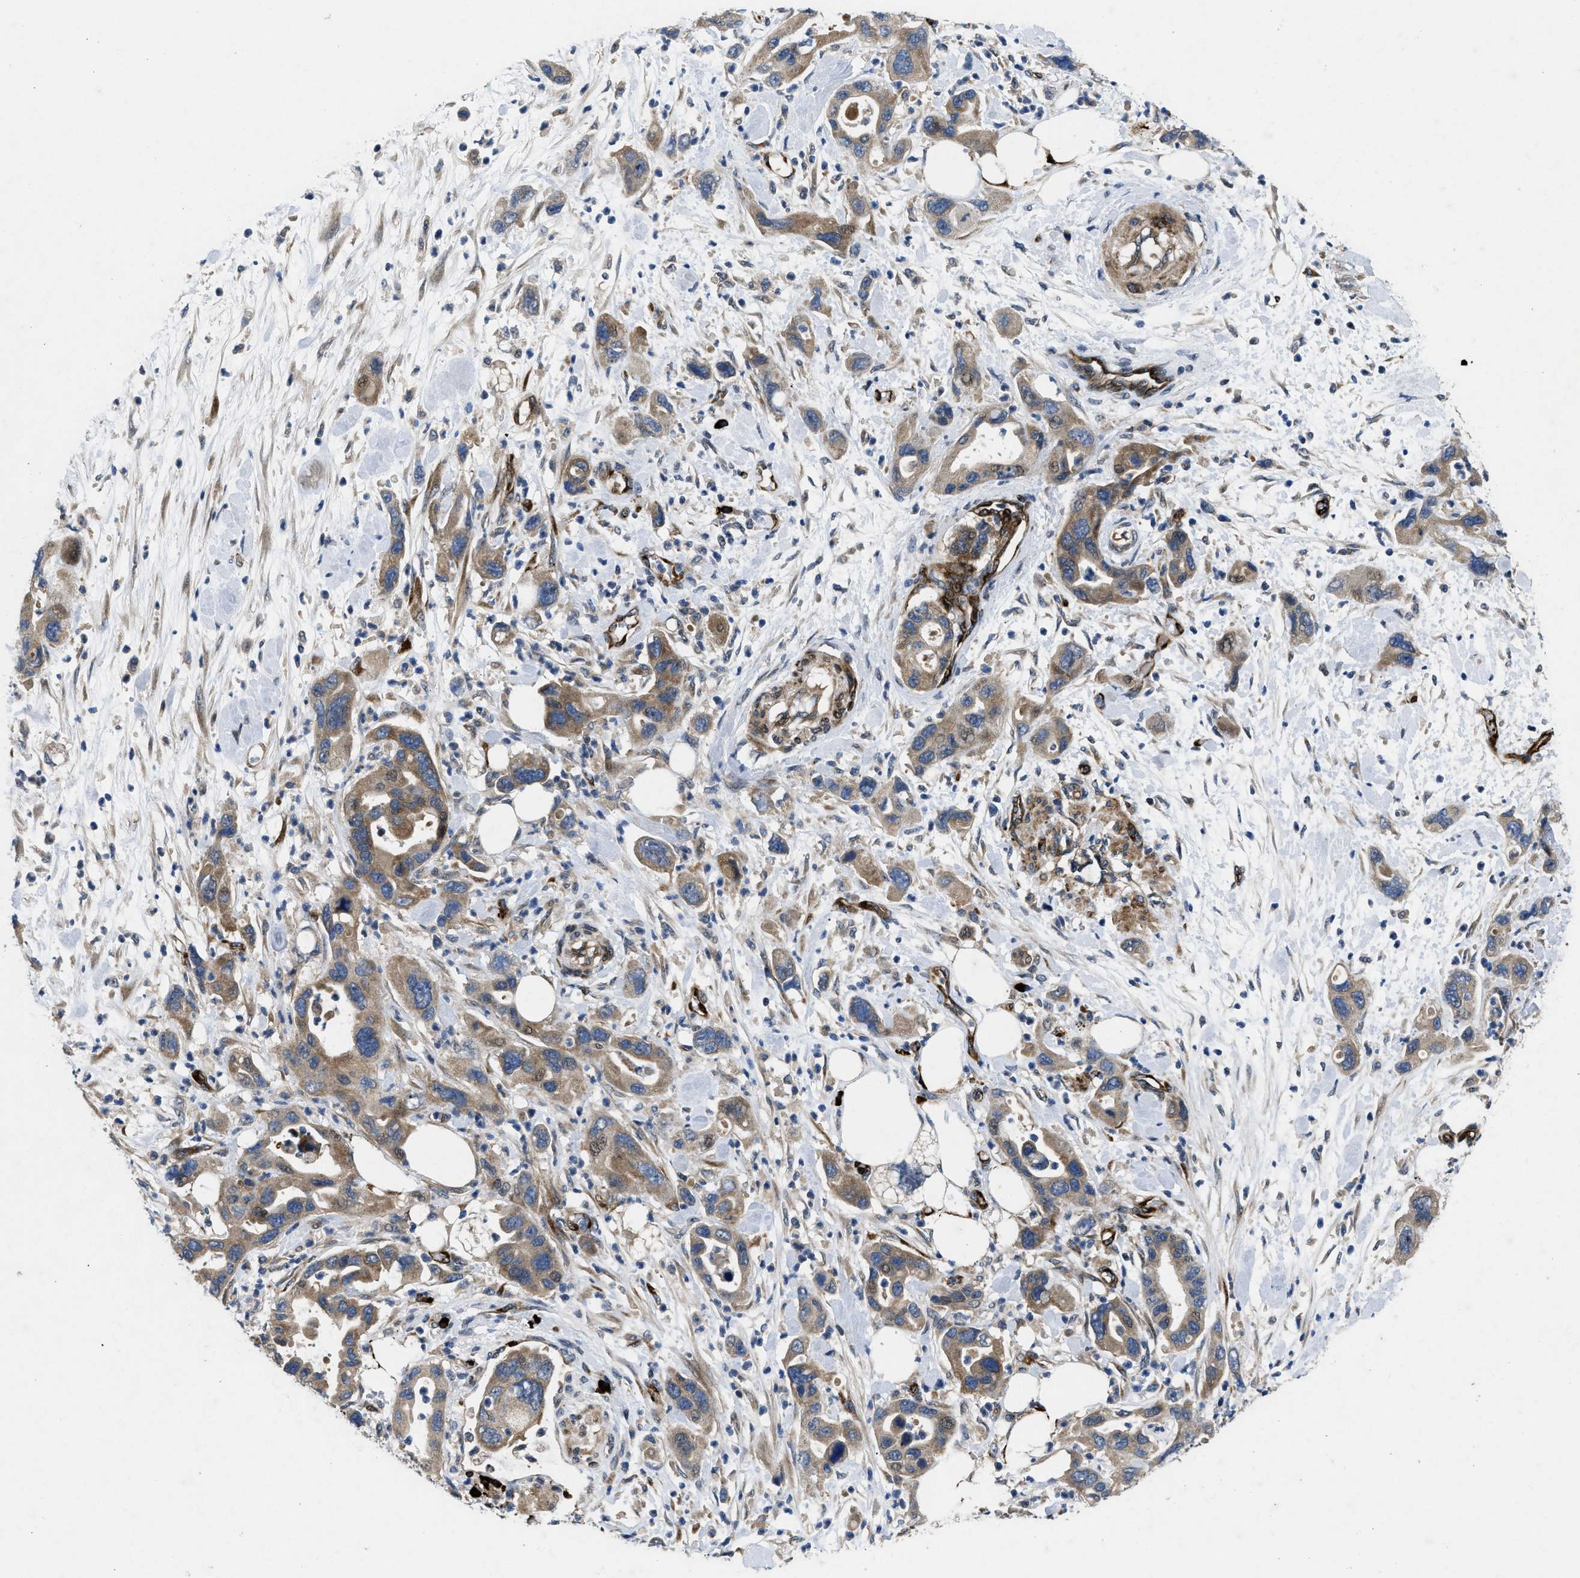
{"staining": {"intensity": "moderate", "quantity": ">75%", "location": "cytoplasmic/membranous,nuclear"}, "tissue": "pancreatic cancer", "cell_type": "Tumor cells", "image_type": "cancer", "snomed": [{"axis": "morphology", "description": "Normal tissue, NOS"}, {"axis": "morphology", "description": "Adenocarcinoma, NOS"}, {"axis": "topography", "description": "Pancreas"}], "caption": "This is a micrograph of immunohistochemistry (IHC) staining of pancreatic cancer (adenocarcinoma), which shows moderate positivity in the cytoplasmic/membranous and nuclear of tumor cells.", "gene": "HSPA12B", "patient": {"sex": "female", "age": 71}}